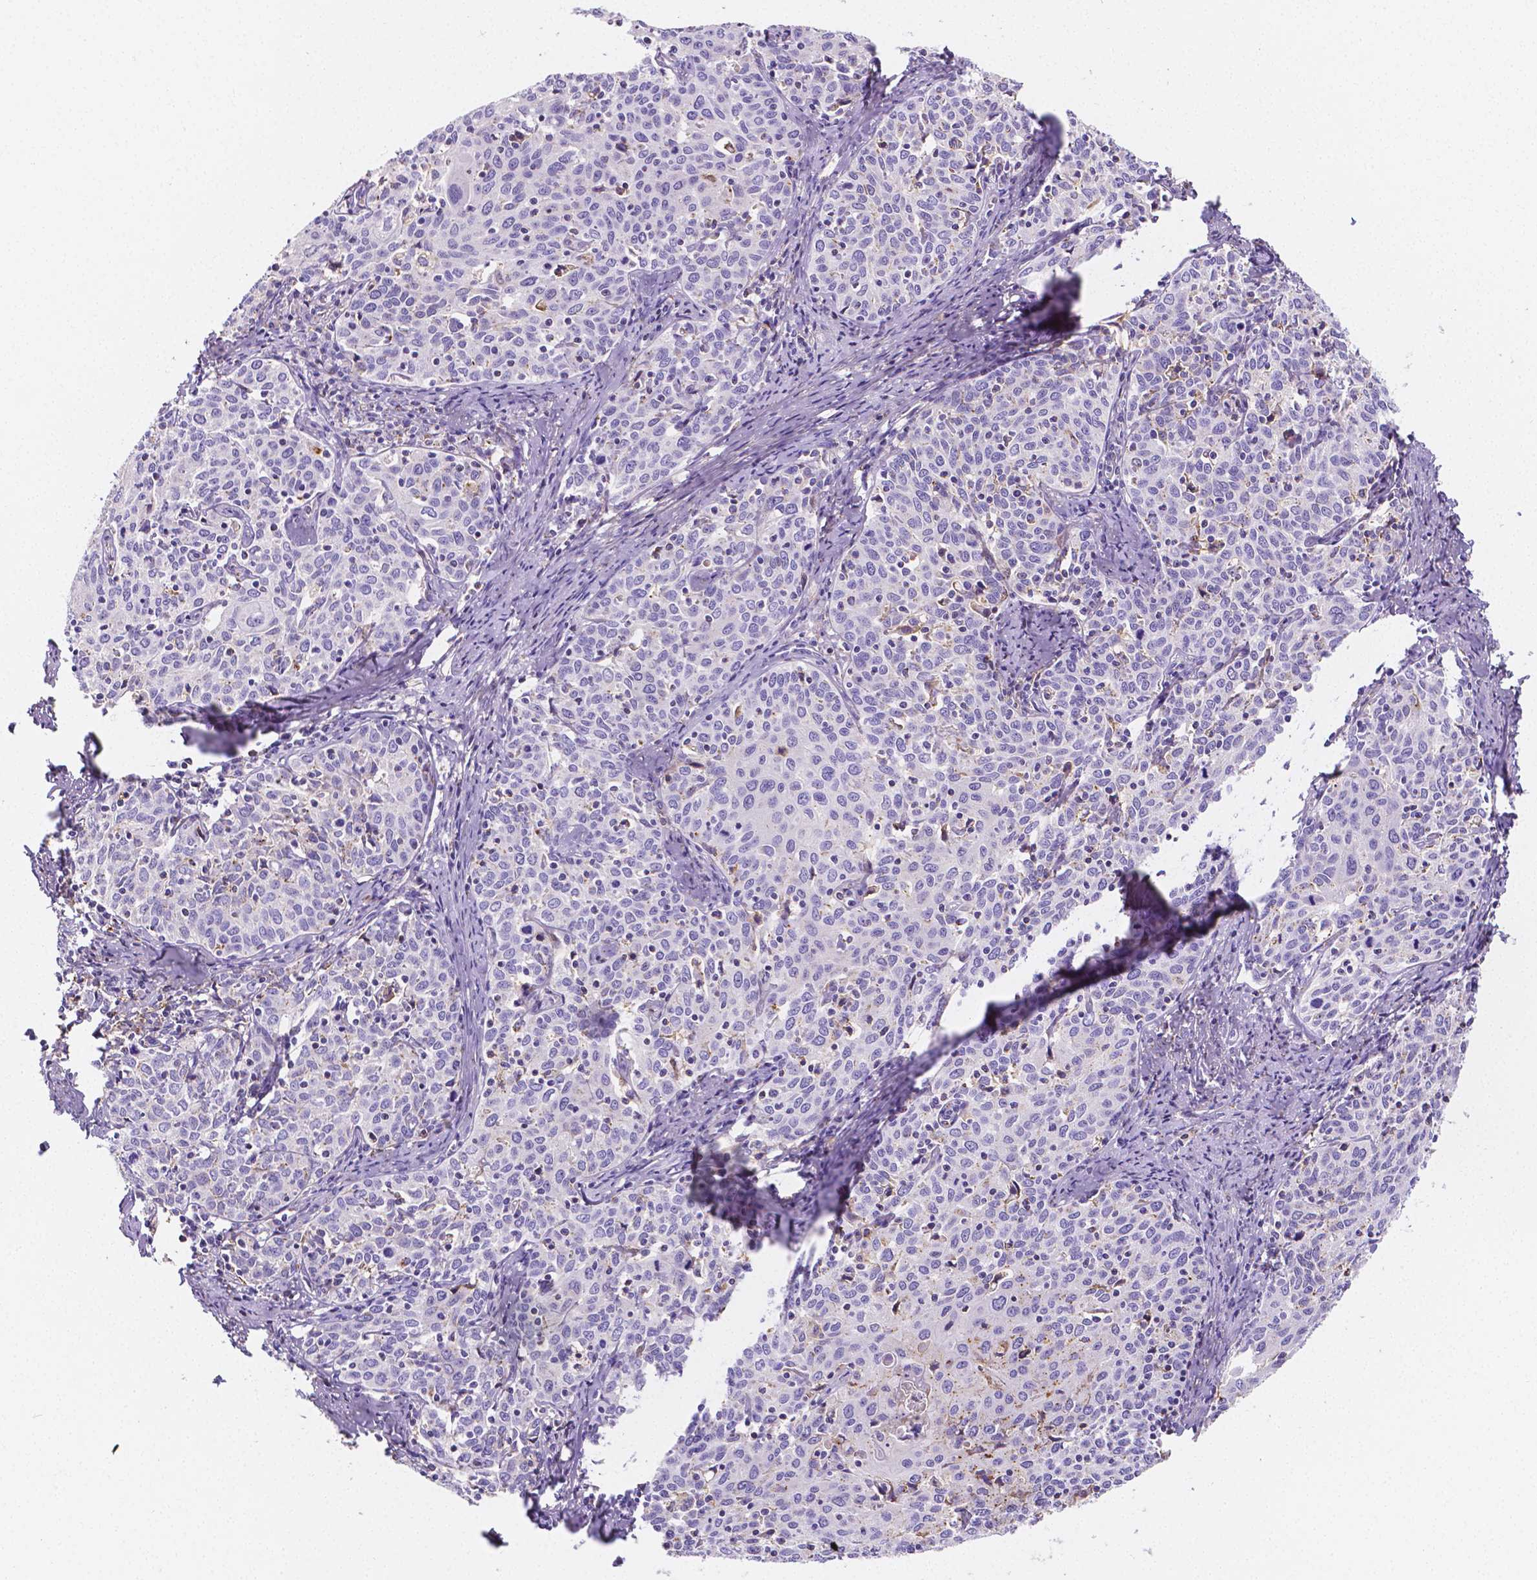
{"staining": {"intensity": "negative", "quantity": "none", "location": "none"}, "tissue": "cervical cancer", "cell_type": "Tumor cells", "image_type": "cancer", "snomed": [{"axis": "morphology", "description": "Squamous cell carcinoma, NOS"}, {"axis": "topography", "description": "Cervix"}], "caption": "Immunohistochemical staining of human cervical squamous cell carcinoma shows no significant staining in tumor cells.", "gene": "GABRD", "patient": {"sex": "female", "age": 62}}